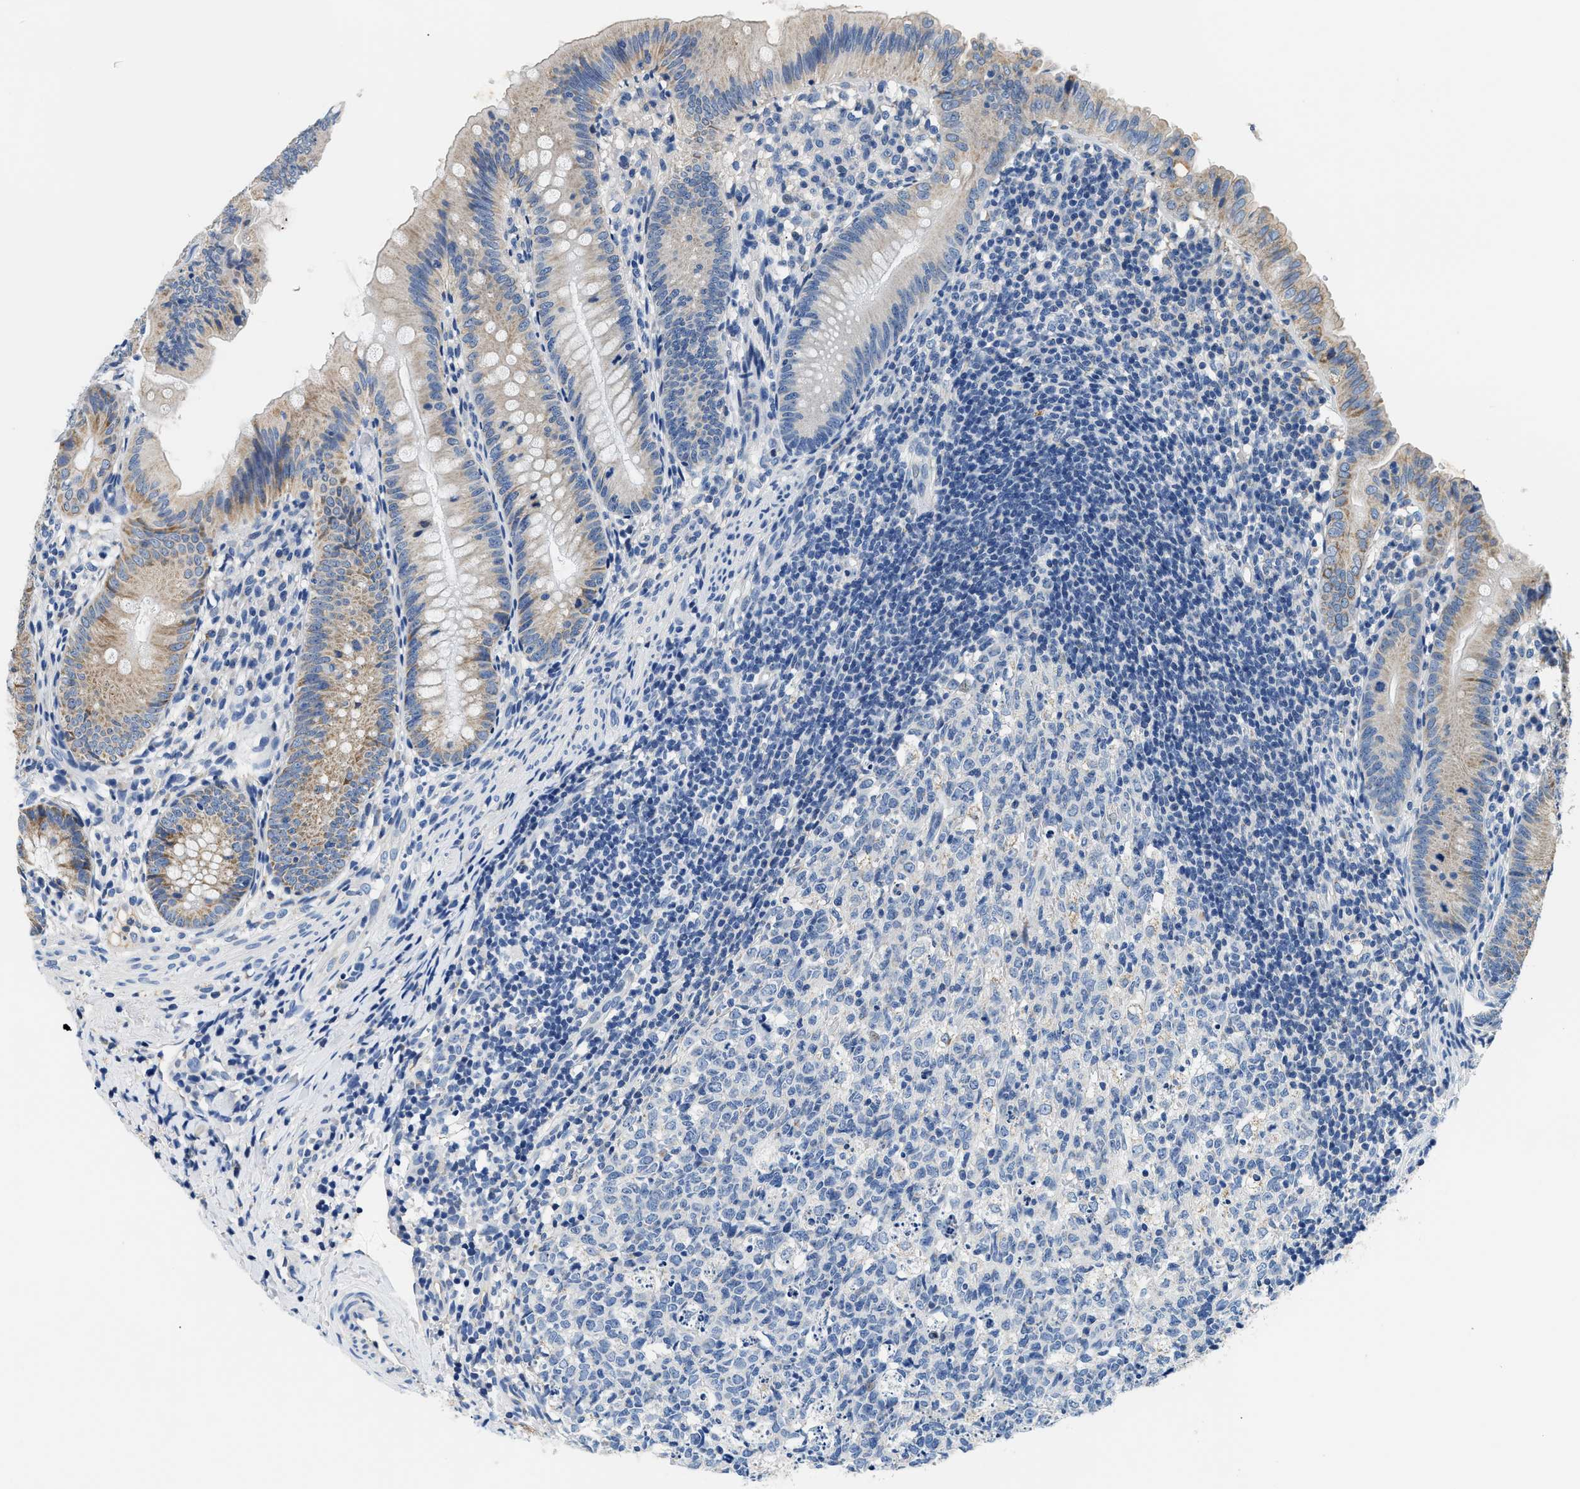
{"staining": {"intensity": "moderate", "quantity": ">75%", "location": "cytoplasmic/membranous"}, "tissue": "appendix", "cell_type": "Glandular cells", "image_type": "normal", "snomed": [{"axis": "morphology", "description": "Normal tissue, NOS"}, {"axis": "topography", "description": "Appendix"}], "caption": "The immunohistochemical stain highlights moderate cytoplasmic/membranous expression in glandular cells of normal appendix. (Stains: DAB in brown, nuclei in blue, Microscopy: brightfield microscopy at high magnification).", "gene": "PCK2", "patient": {"sex": "male", "age": 1}}